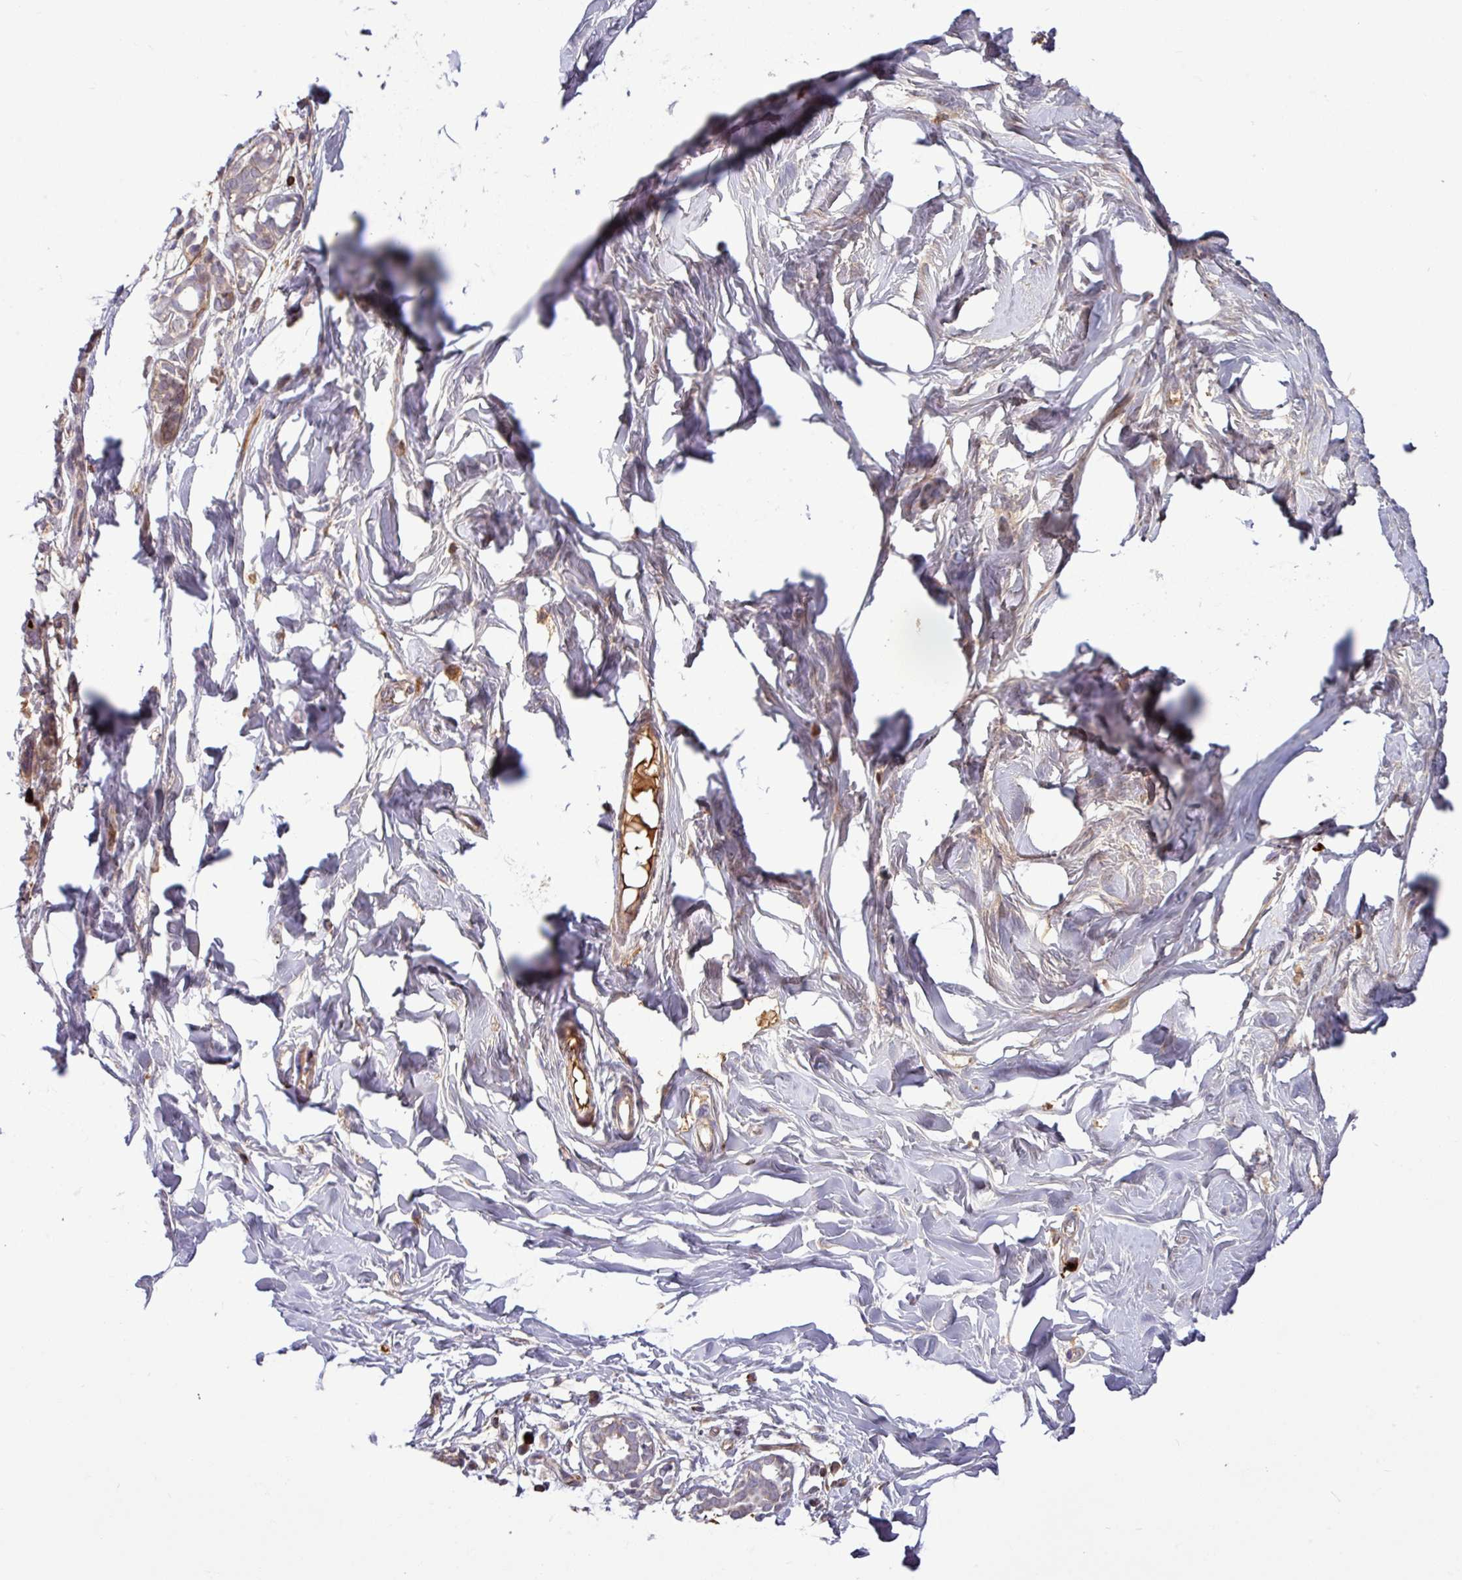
{"staining": {"intensity": "negative", "quantity": "none", "location": "none"}, "tissue": "breast", "cell_type": "Adipocytes", "image_type": "normal", "snomed": [{"axis": "morphology", "description": "Normal tissue, NOS"}, {"axis": "topography", "description": "Breast"}], "caption": "This is an IHC micrograph of unremarkable breast. There is no expression in adipocytes.", "gene": "B4GALNT4", "patient": {"sex": "female", "age": 27}}